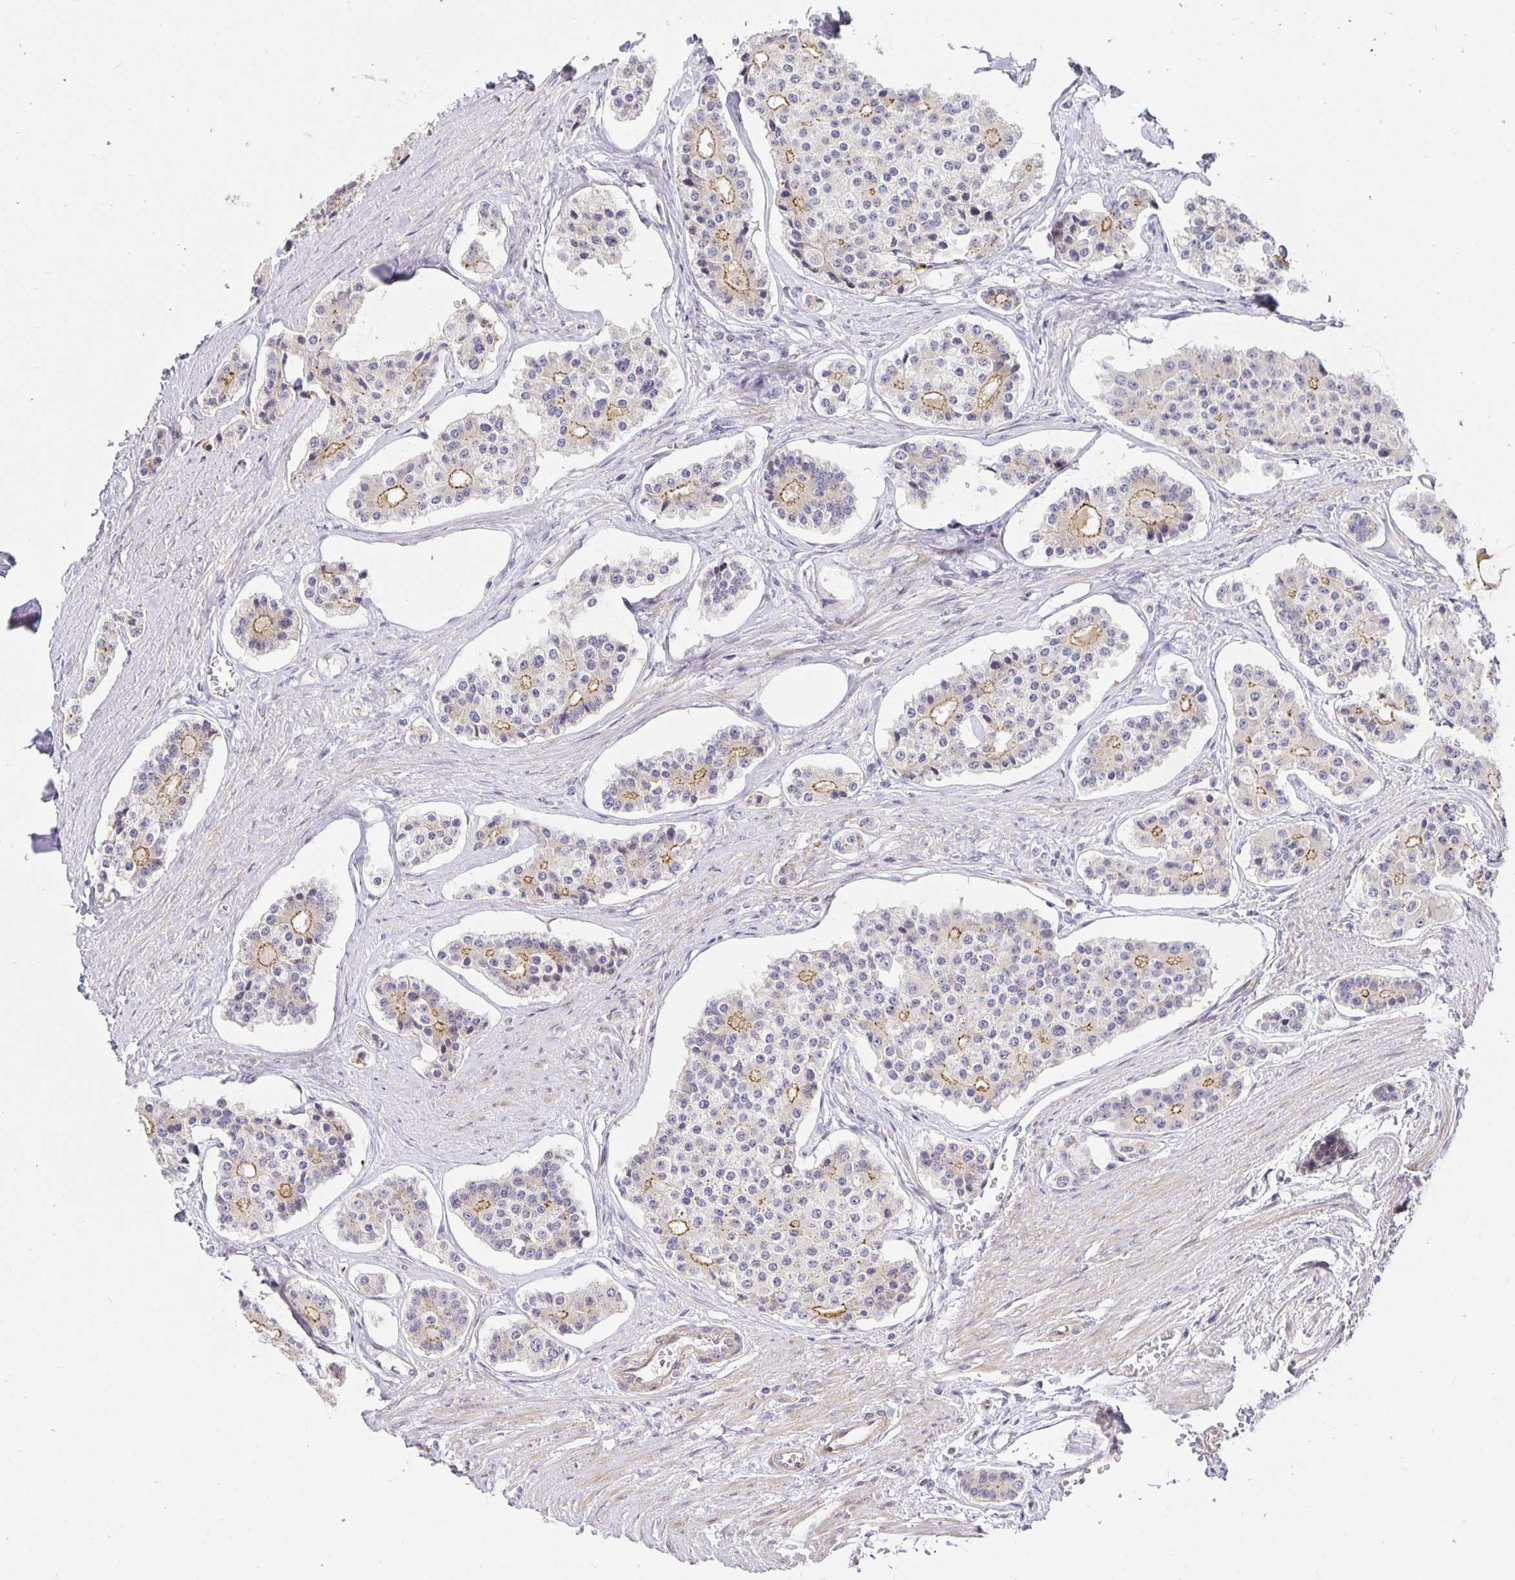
{"staining": {"intensity": "moderate", "quantity": "25%-75%", "location": "cytoplasmic/membranous"}, "tissue": "carcinoid", "cell_type": "Tumor cells", "image_type": "cancer", "snomed": [{"axis": "morphology", "description": "Carcinoid, malignant, NOS"}, {"axis": "topography", "description": "Small intestine"}], "caption": "The immunohistochemical stain highlights moderate cytoplasmic/membranous staining in tumor cells of carcinoid tissue.", "gene": "TJP3", "patient": {"sex": "female", "age": 65}}